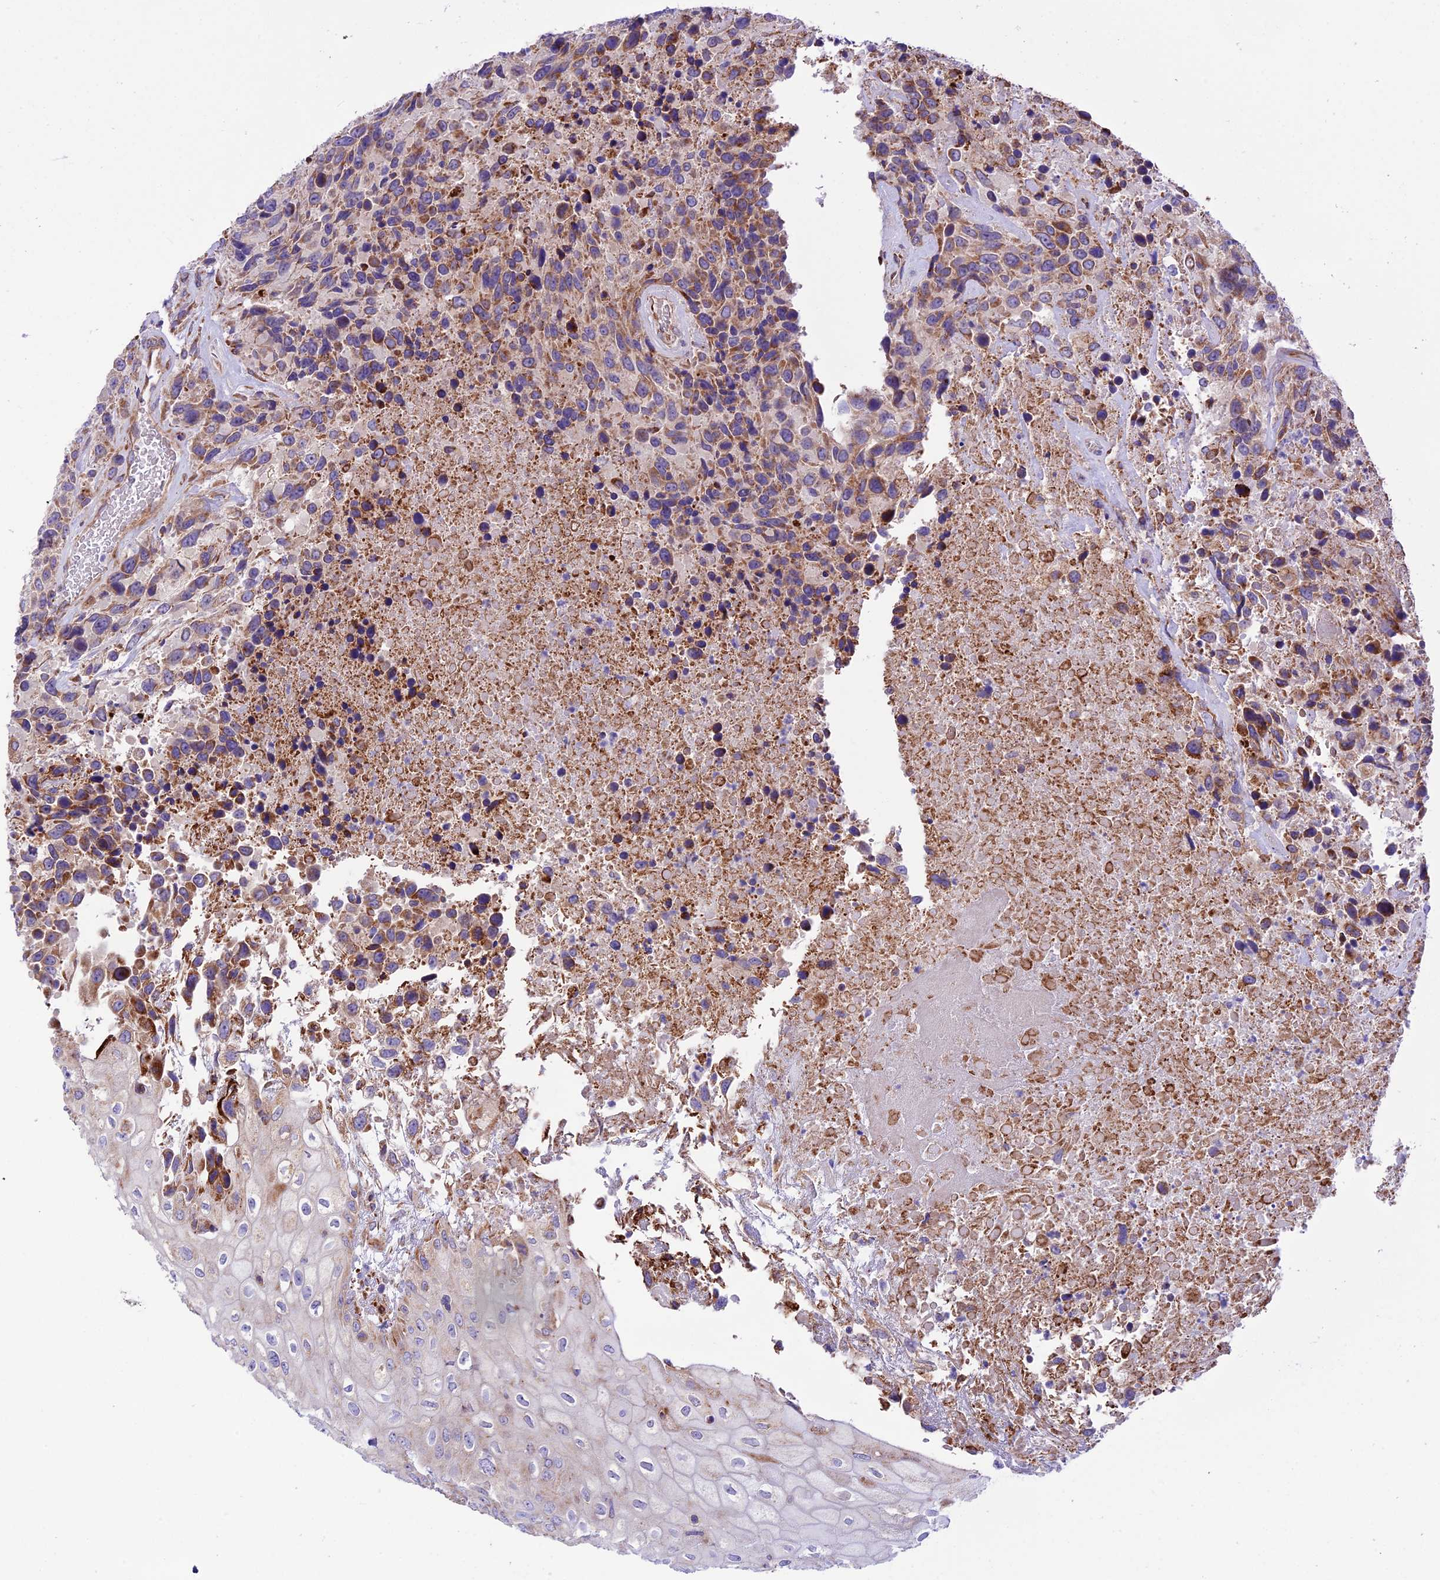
{"staining": {"intensity": "moderate", "quantity": "25%-75%", "location": "cytoplasmic/membranous"}, "tissue": "urothelial cancer", "cell_type": "Tumor cells", "image_type": "cancer", "snomed": [{"axis": "morphology", "description": "Urothelial carcinoma, High grade"}, {"axis": "topography", "description": "Urinary bladder"}], "caption": "Urothelial carcinoma (high-grade) tissue demonstrates moderate cytoplasmic/membranous expression in about 25%-75% of tumor cells (Stains: DAB in brown, nuclei in blue, Microscopy: brightfield microscopy at high magnification).", "gene": "VPS13C", "patient": {"sex": "female", "age": 70}}